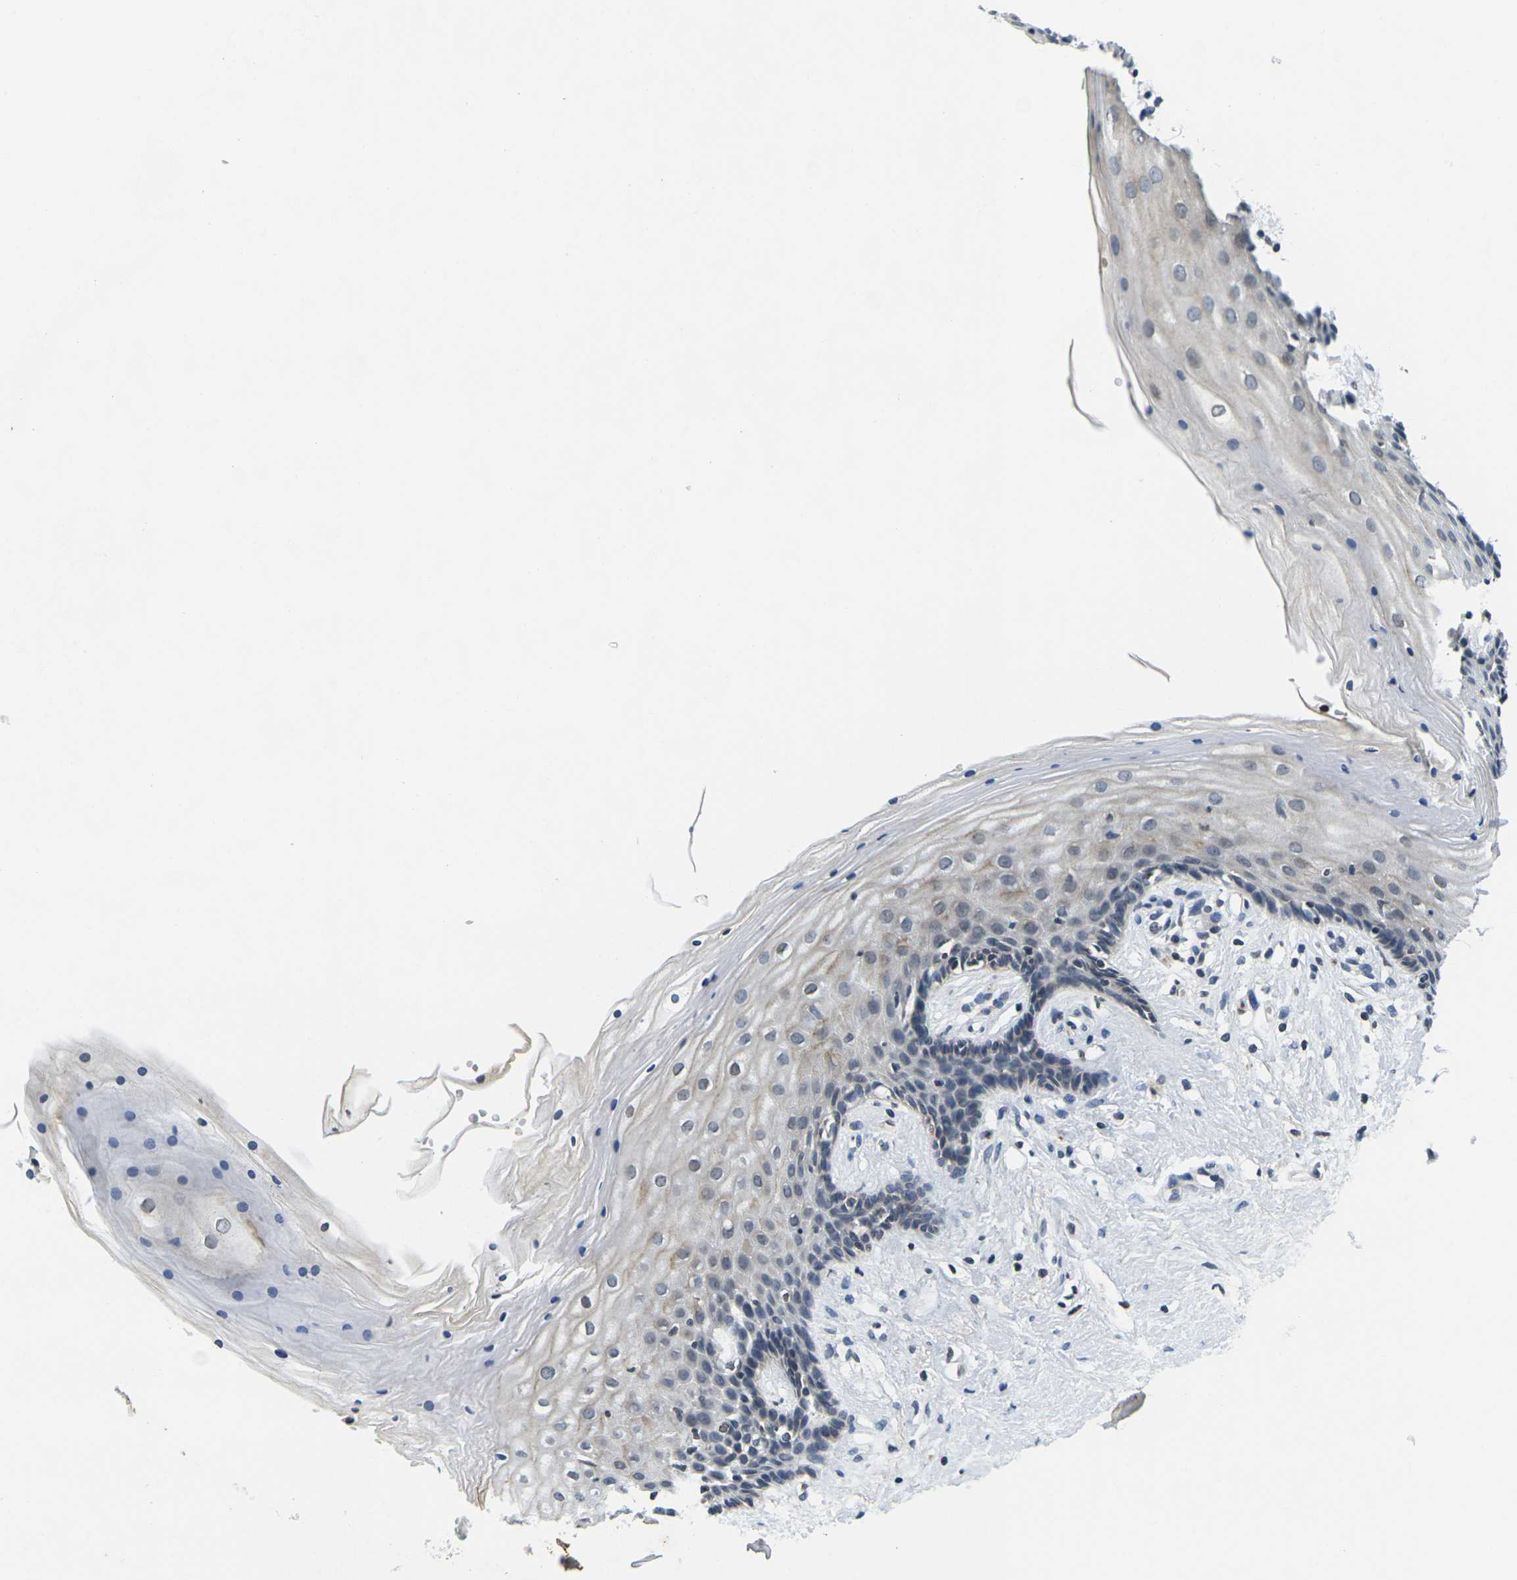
{"staining": {"intensity": "moderate", "quantity": "<25%", "location": "nuclear"}, "tissue": "vagina", "cell_type": "Squamous epithelial cells", "image_type": "normal", "snomed": [{"axis": "morphology", "description": "Normal tissue, NOS"}, {"axis": "topography", "description": "Vagina"}], "caption": "High-magnification brightfield microscopy of normal vagina stained with DAB (brown) and counterstained with hematoxylin (blue). squamous epithelial cells exhibit moderate nuclear positivity is appreciated in approximately<25% of cells. (IHC, brightfield microscopy, high magnification).", "gene": "C1QC", "patient": {"sex": "female", "age": 44}}